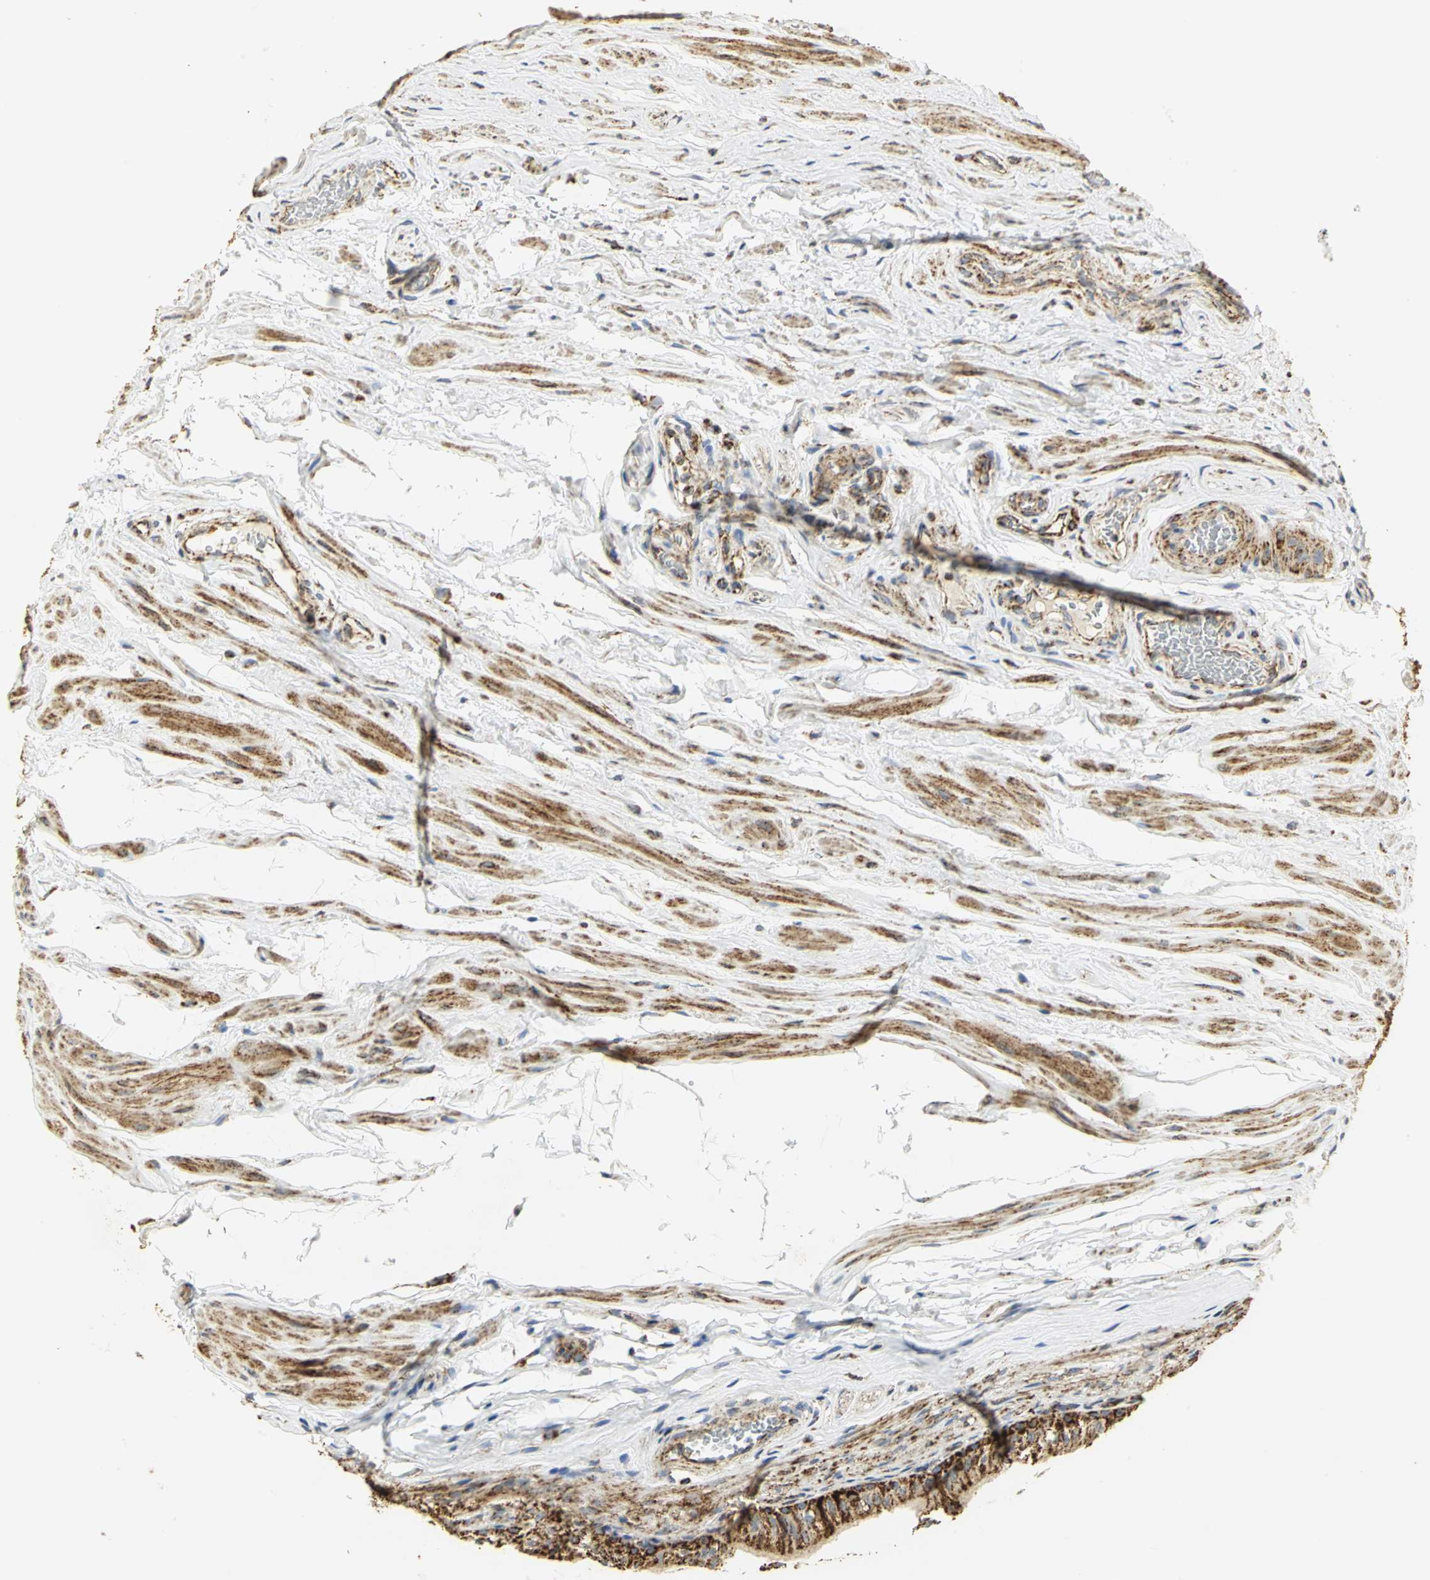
{"staining": {"intensity": "strong", "quantity": ">75%", "location": "cytoplasmic/membranous"}, "tissue": "epididymis", "cell_type": "Glandular cells", "image_type": "normal", "snomed": [{"axis": "morphology", "description": "Normal tissue, NOS"}, {"axis": "topography", "description": "Testis"}, {"axis": "topography", "description": "Epididymis"}], "caption": "Immunohistochemistry of benign epididymis shows high levels of strong cytoplasmic/membranous expression in approximately >75% of glandular cells. The staining is performed using DAB (3,3'-diaminobenzidine) brown chromogen to label protein expression. The nuclei are counter-stained blue using hematoxylin.", "gene": "VDAC1", "patient": {"sex": "male", "age": 36}}